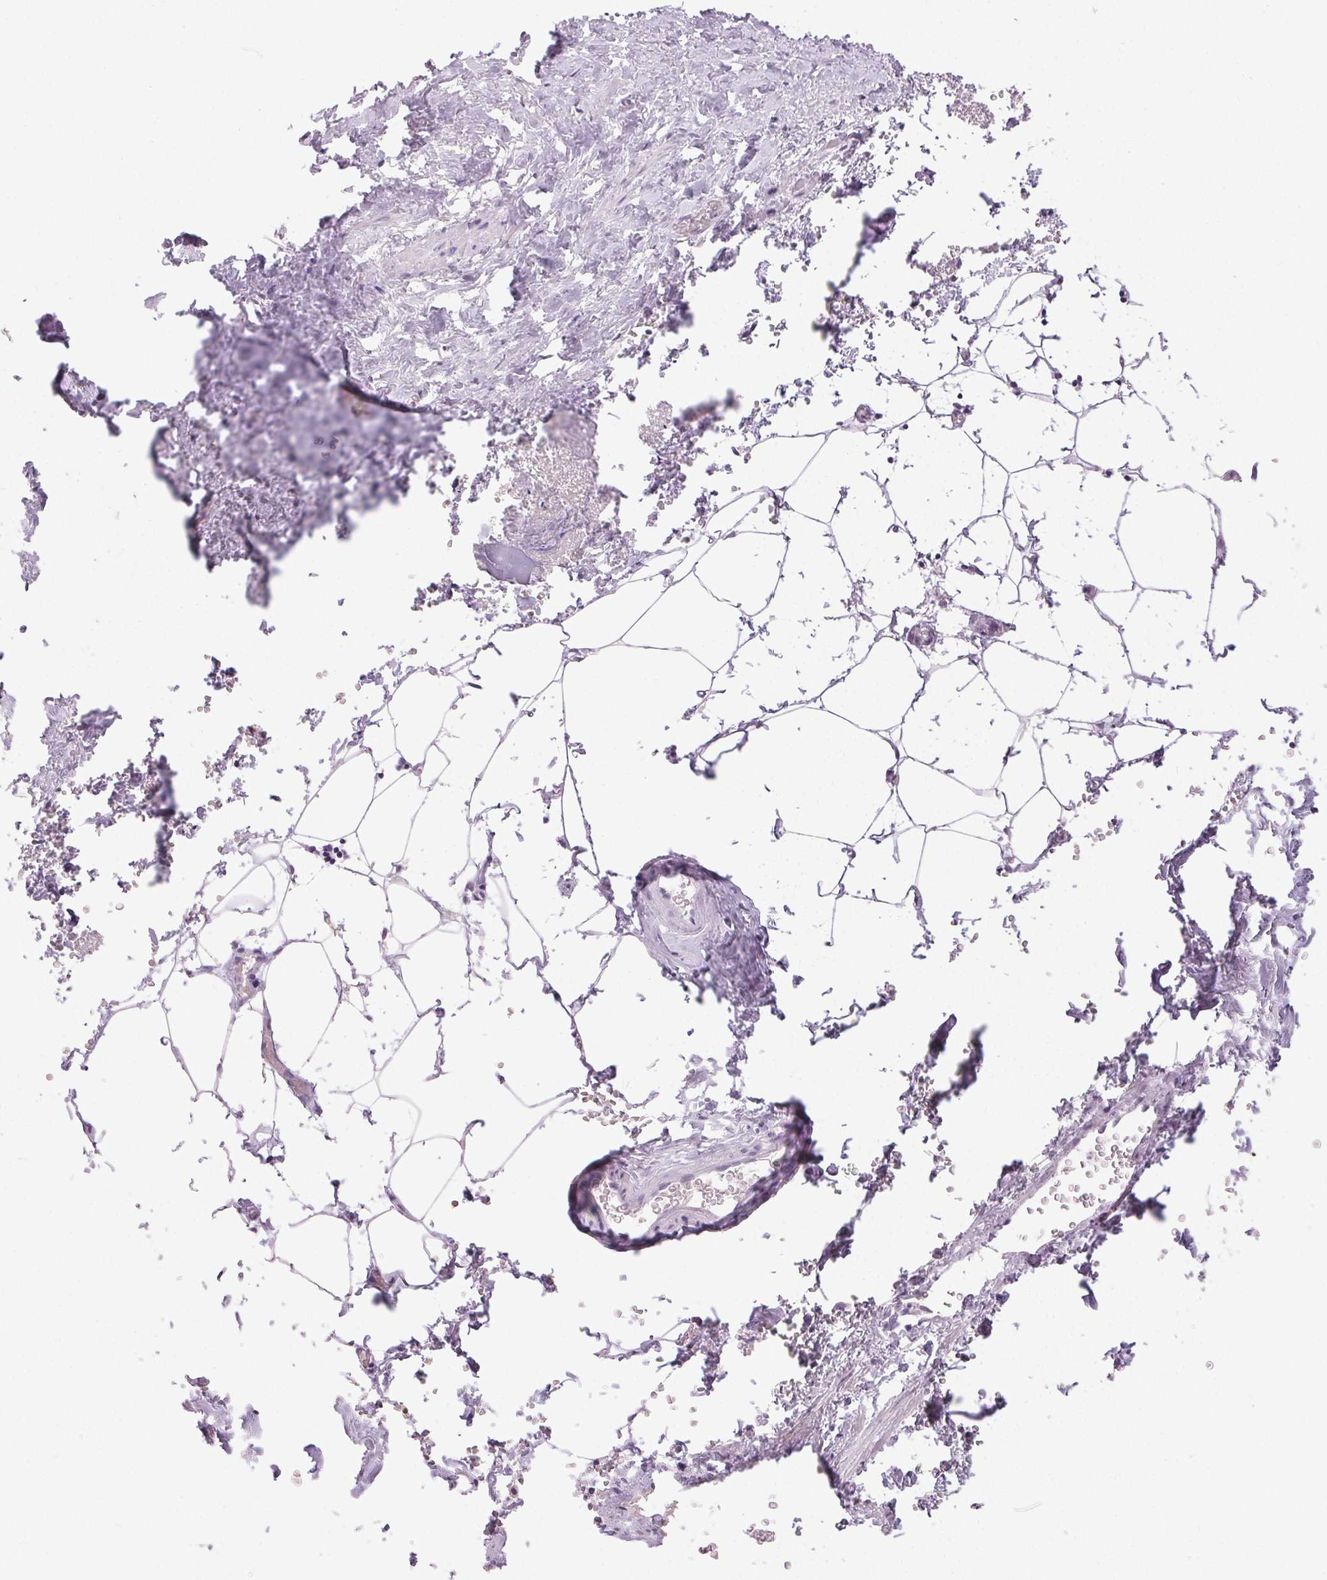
{"staining": {"intensity": "negative", "quantity": "none", "location": "none"}, "tissue": "adipose tissue", "cell_type": "Adipocytes", "image_type": "normal", "snomed": [{"axis": "morphology", "description": "Normal tissue, NOS"}, {"axis": "topography", "description": "Prostate"}, {"axis": "topography", "description": "Peripheral nerve tissue"}], "caption": "DAB immunohistochemical staining of unremarkable adipose tissue shows no significant expression in adipocytes.", "gene": "BPIFB2", "patient": {"sex": "male", "age": 55}}